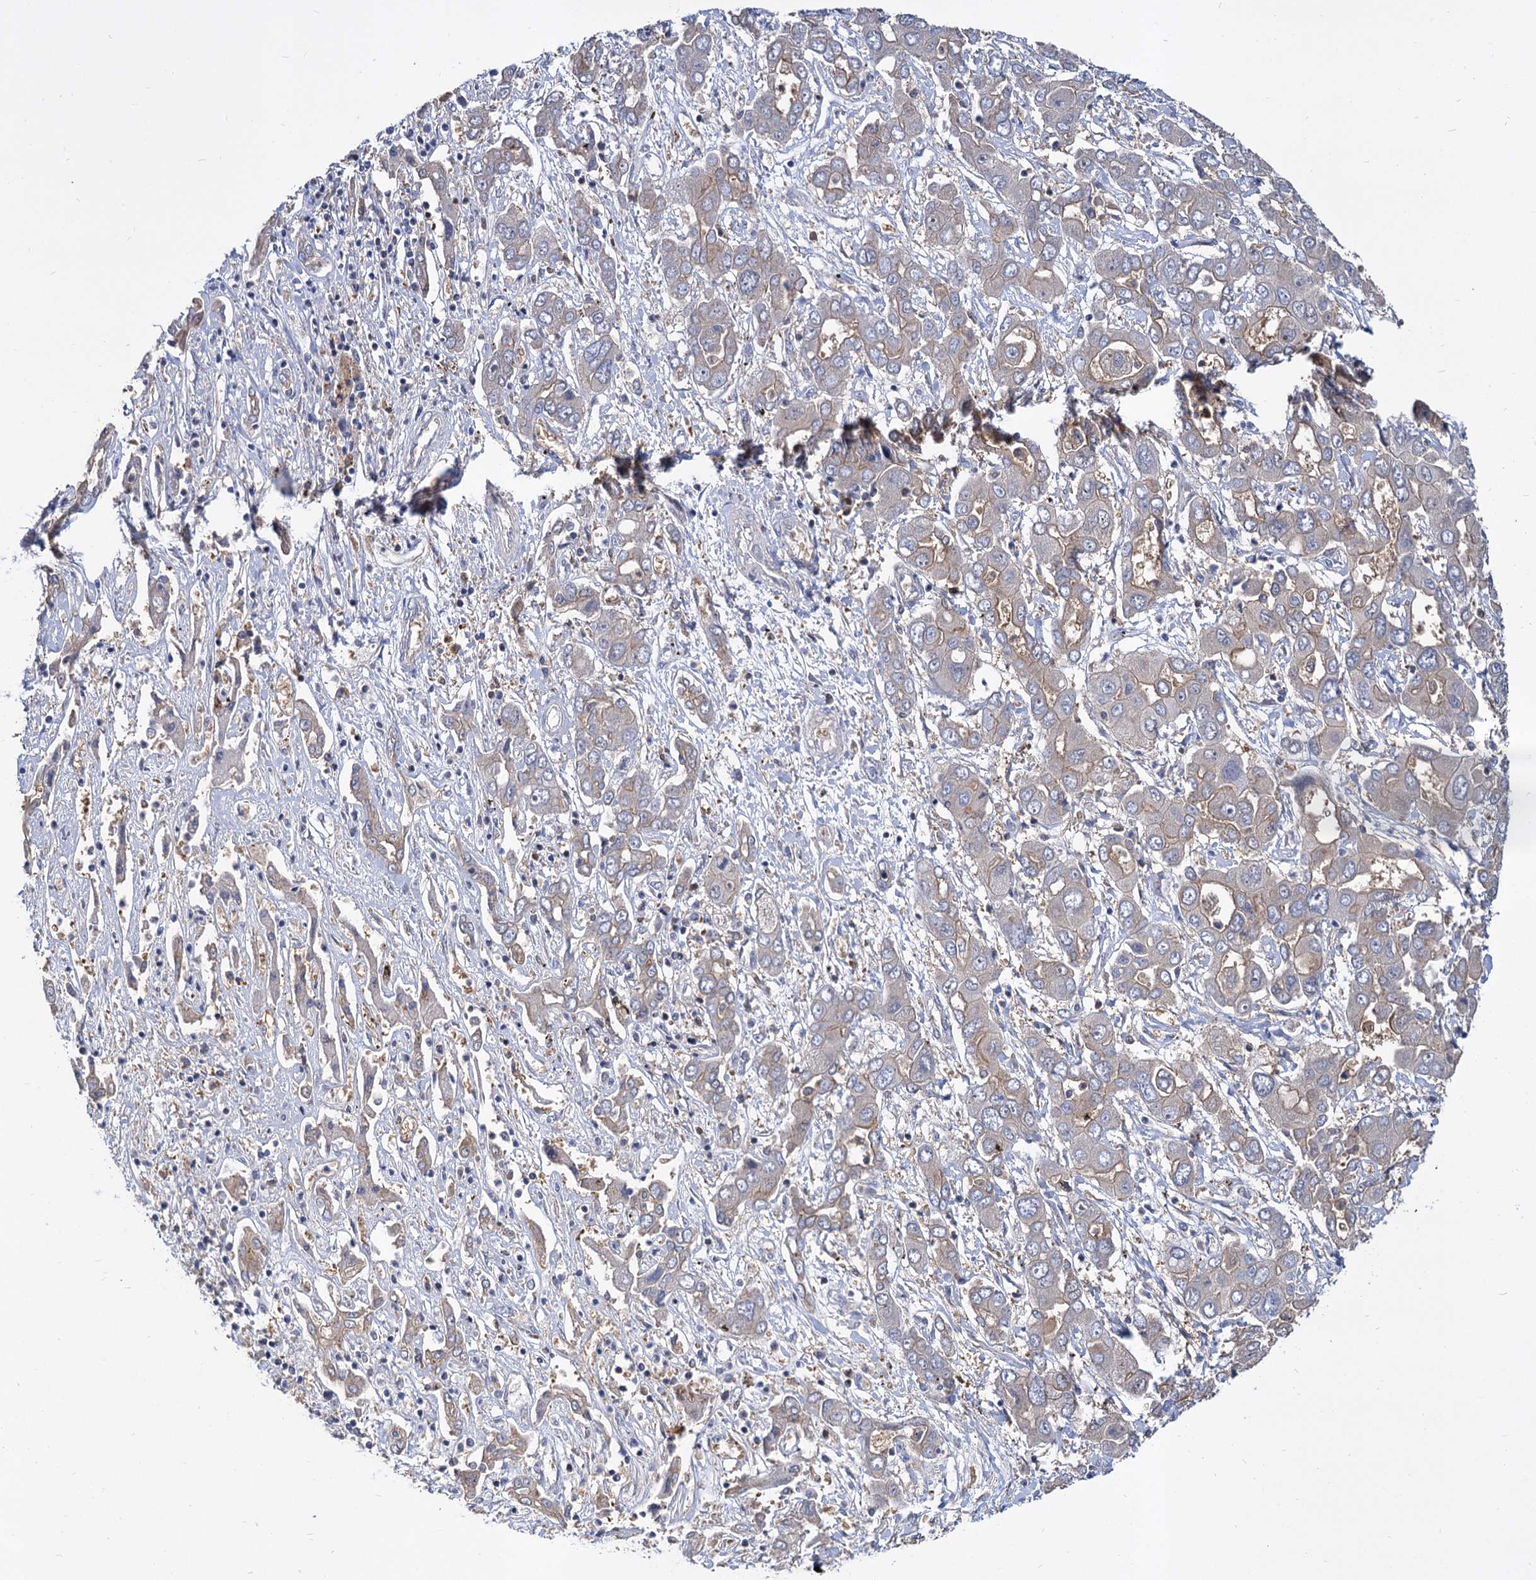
{"staining": {"intensity": "weak", "quantity": "<25%", "location": "cytoplasmic/membranous"}, "tissue": "liver cancer", "cell_type": "Tumor cells", "image_type": "cancer", "snomed": [{"axis": "morphology", "description": "Cholangiocarcinoma"}, {"axis": "topography", "description": "Liver"}], "caption": "Immunohistochemistry micrograph of cholangiocarcinoma (liver) stained for a protein (brown), which exhibits no staining in tumor cells.", "gene": "GCLC", "patient": {"sex": "male", "age": 67}}